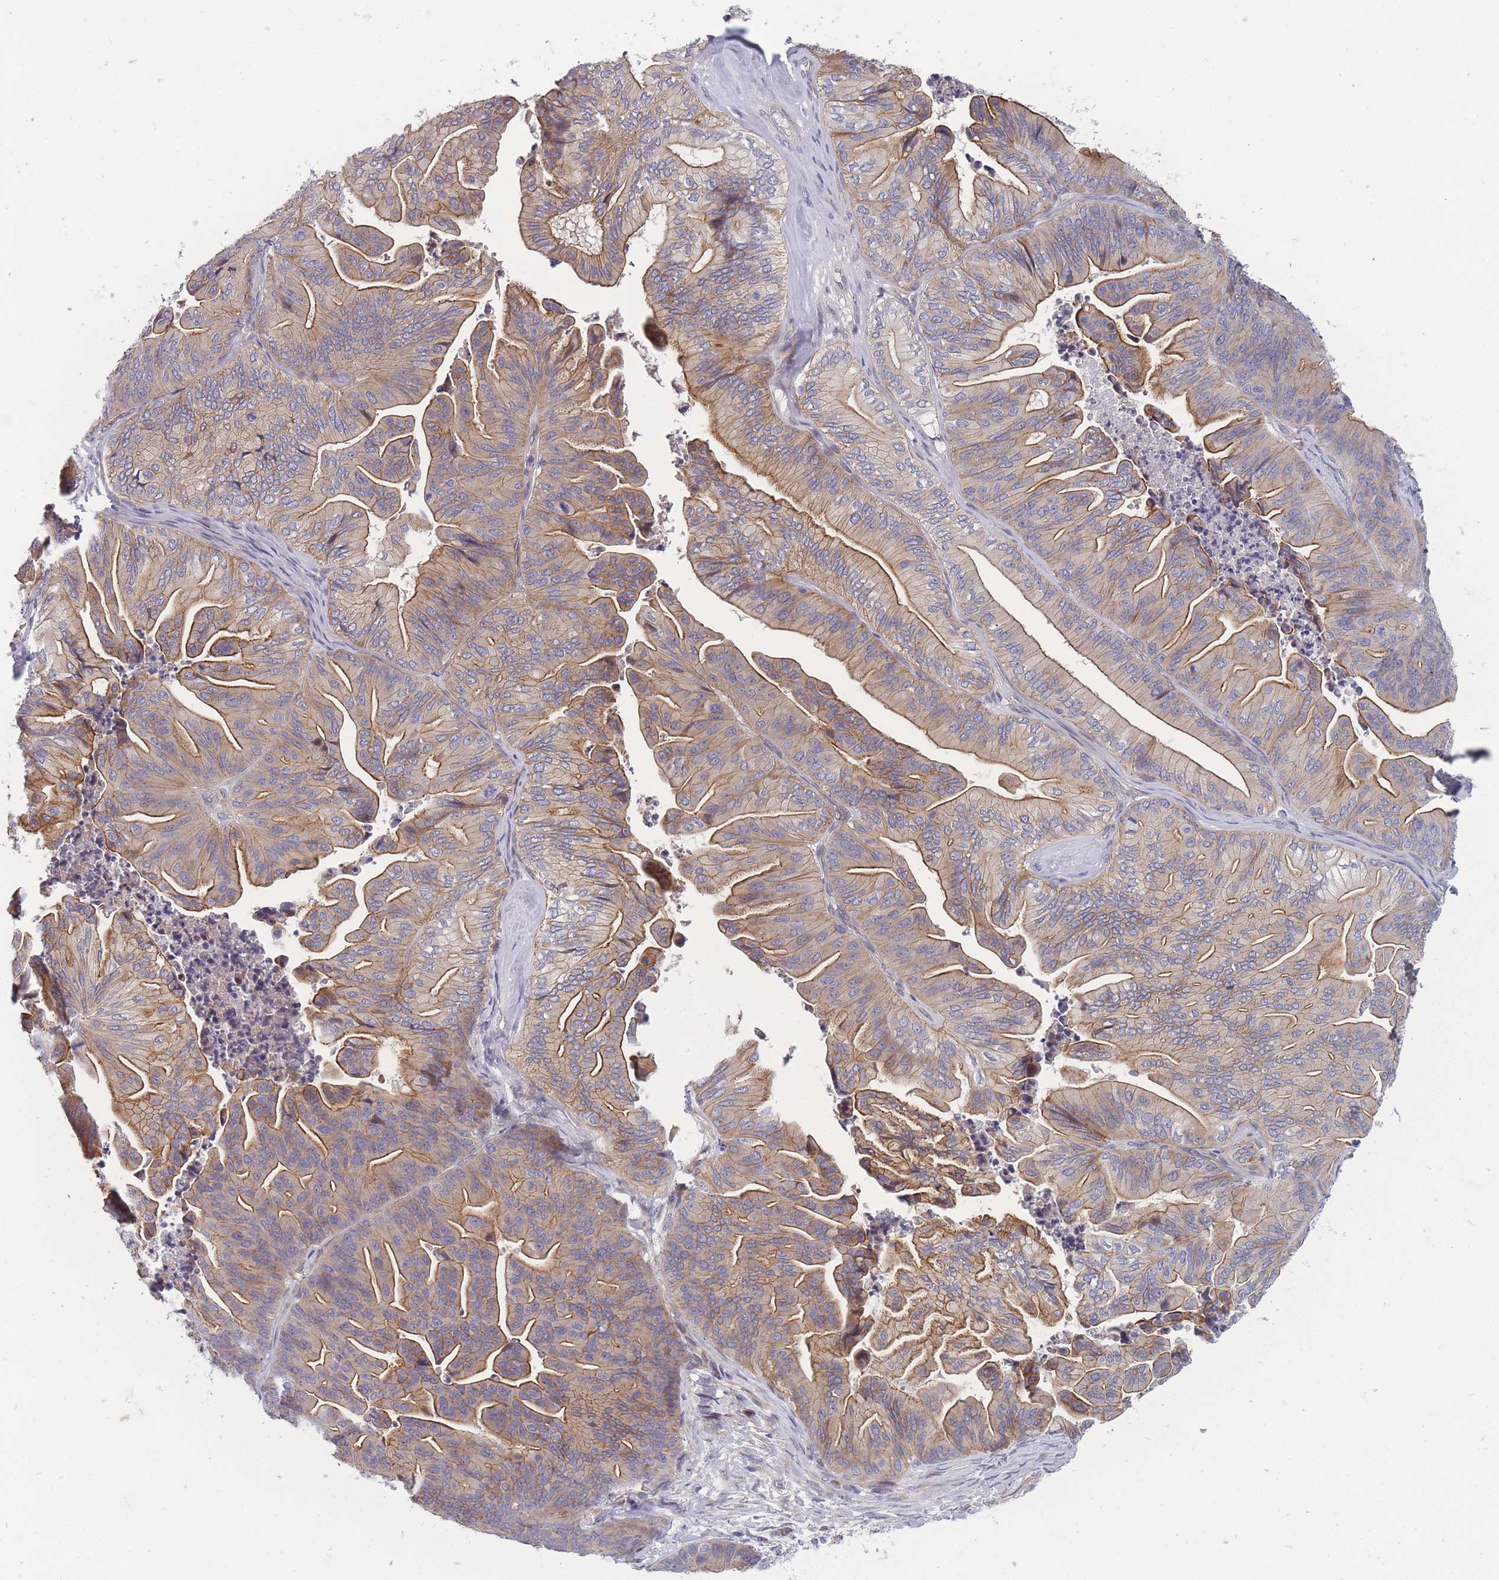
{"staining": {"intensity": "moderate", "quantity": ">75%", "location": "cytoplasmic/membranous"}, "tissue": "ovarian cancer", "cell_type": "Tumor cells", "image_type": "cancer", "snomed": [{"axis": "morphology", "description": "Cystadenocarcinoma, mucinous, NOS"}, {"axis": "topography", "description": "Ovary"}], "caption": "This image displays ovarian mucinous cystadenocarcinoma stained with IHC to label a protein in brown. The cytoplasmic/membranous of tumor cells show moderate positivity for the protein. Nuclei are counter-stained blue.", "gene": "FAM83F", "patient": {"sex": "female", "age": 67}}